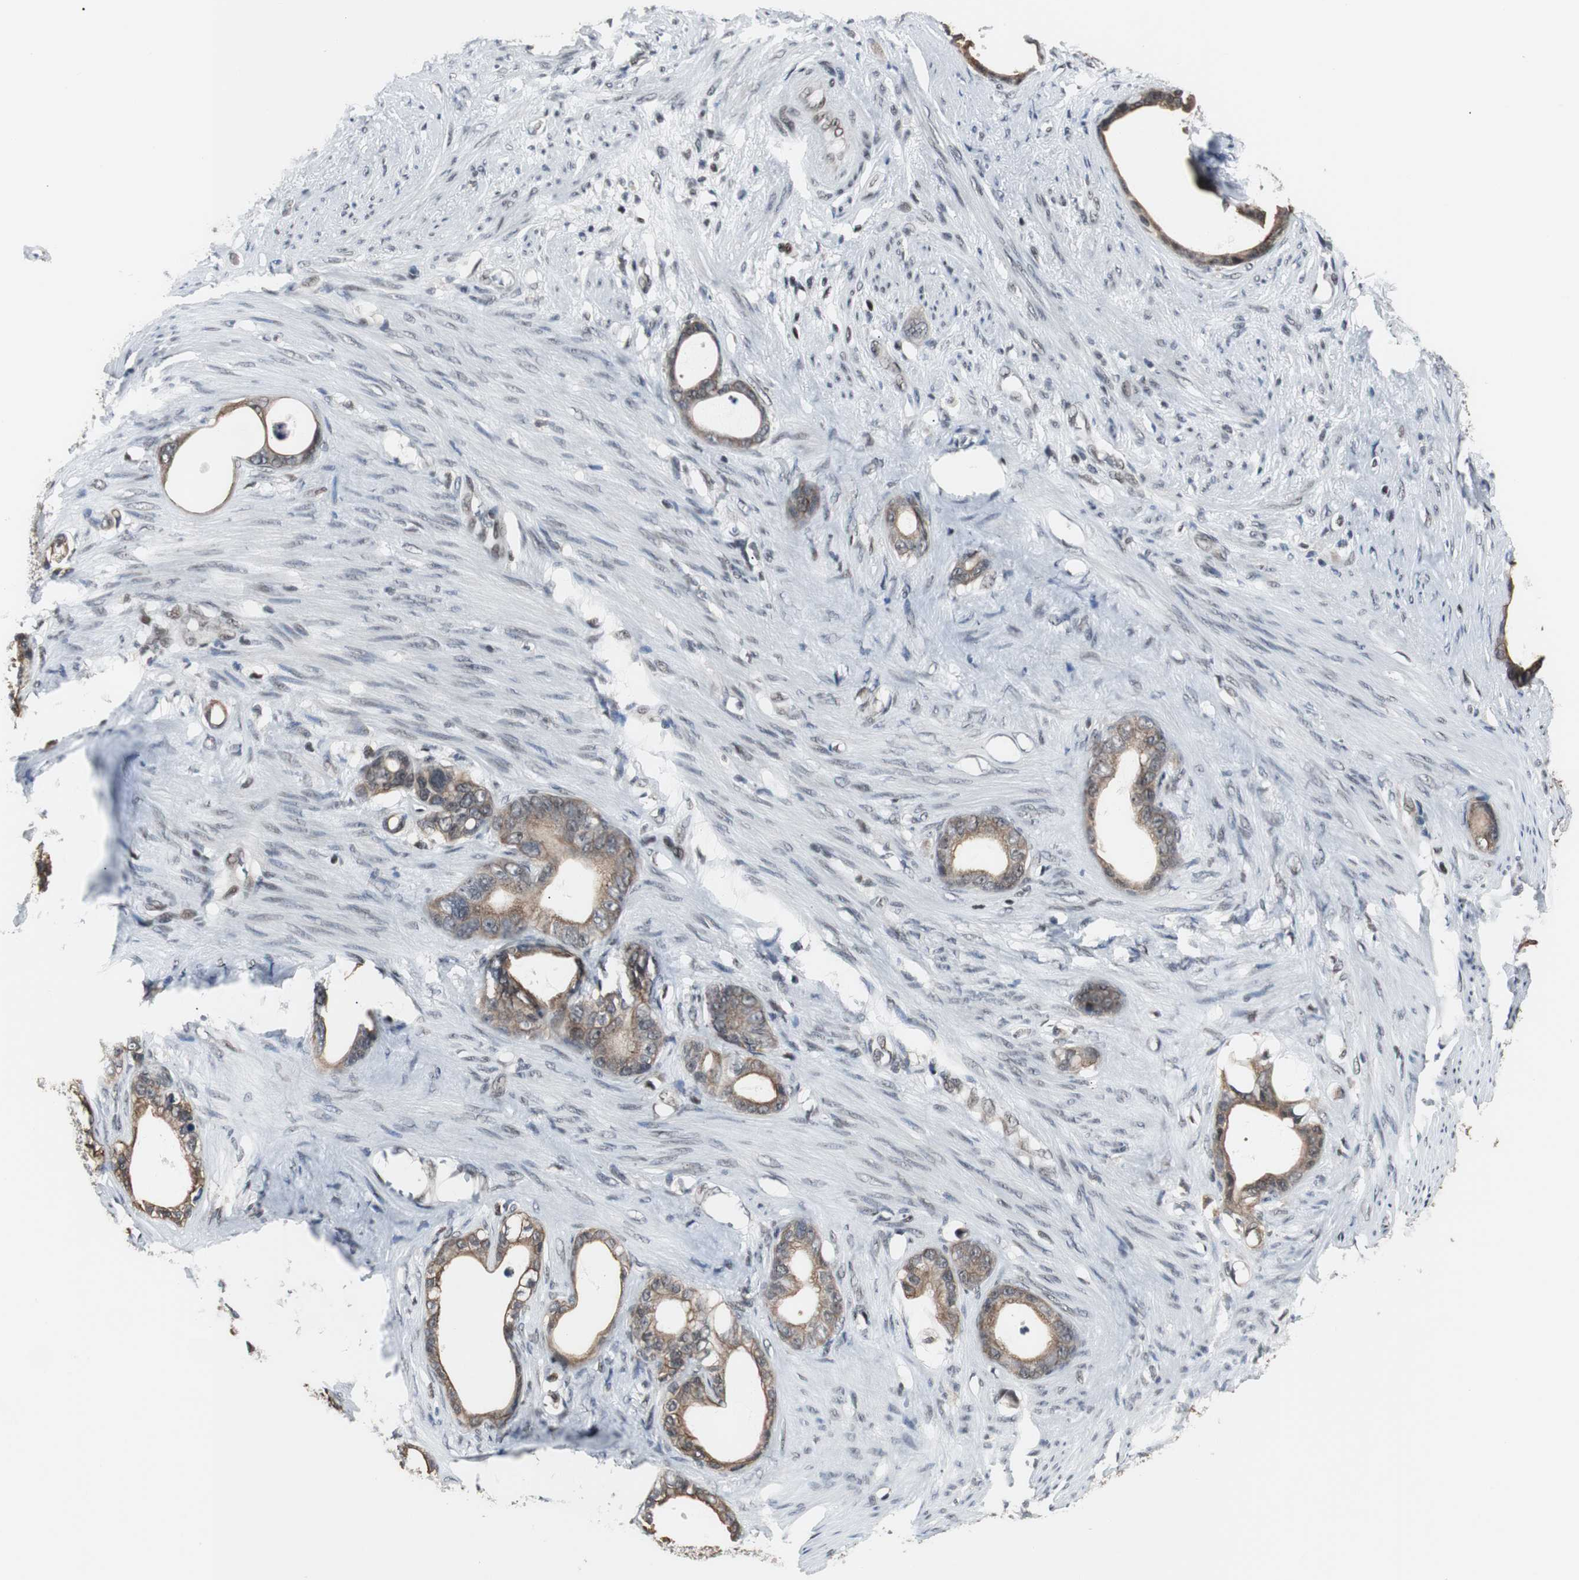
{"staining": {"intensity": "moderate", "quantity": ">75%", "location": "cytoplasmic/membranous"}, "tissue": "stomach cancer", "cell_type": "Tumor cells", "image_type": "cancer", "snomed": [{"axis": "morphology", "description": "Adenocarcinoma, NOS"}, {"axis": "topography", "description": "Stomach"}], "caption": "Human adenocarcinoma (stomach) stained for a protein (brown) exhibits moderate cytoplasmic/membranous positive positivity in approximately >75% of tumor cells.", "gene": "TERF2IP", "patient": {"sex": "female", "age": 75}}